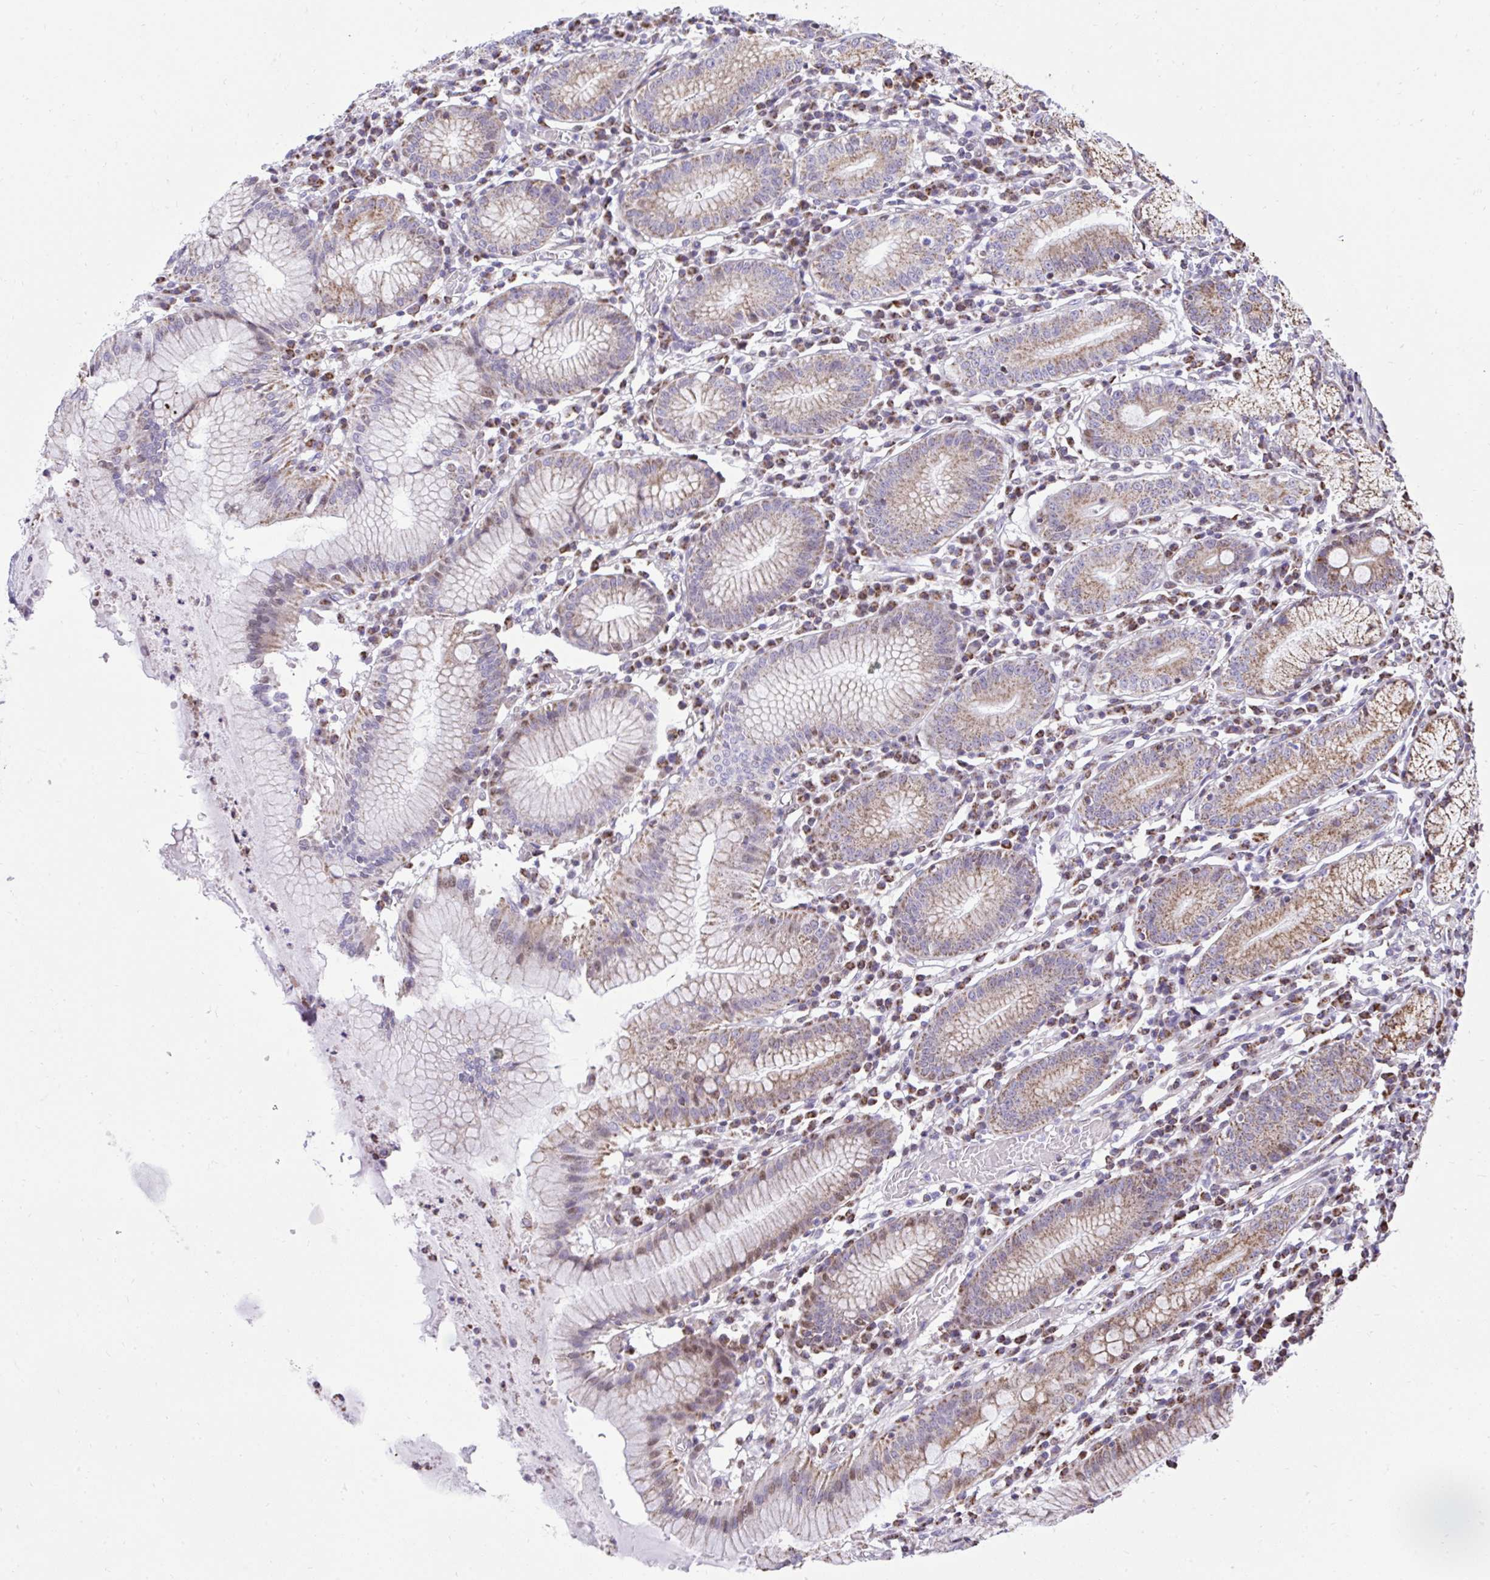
{"staining": {"intensity": "moderate", "quantity": ">75%", "location": "cytoplasmic/membranous"}, "tissue": "stomach", "cell_type": "Glandular cells", "image_type": "normal", "snomed": [{"axis": "morphology", "description": "Normal tissue, NOS"}, {"axis": "topography", "description": "Stomach"}], "caption": "DAB (3,3'-diaminobenzidine) immunohistochemical staining of normal stomach exhibits moderate cytoplasmic/membranous protein staining in about >75% of glandular cells.", "gene": "ZNF362", "patient": {"sex": "male", "age": 55}}